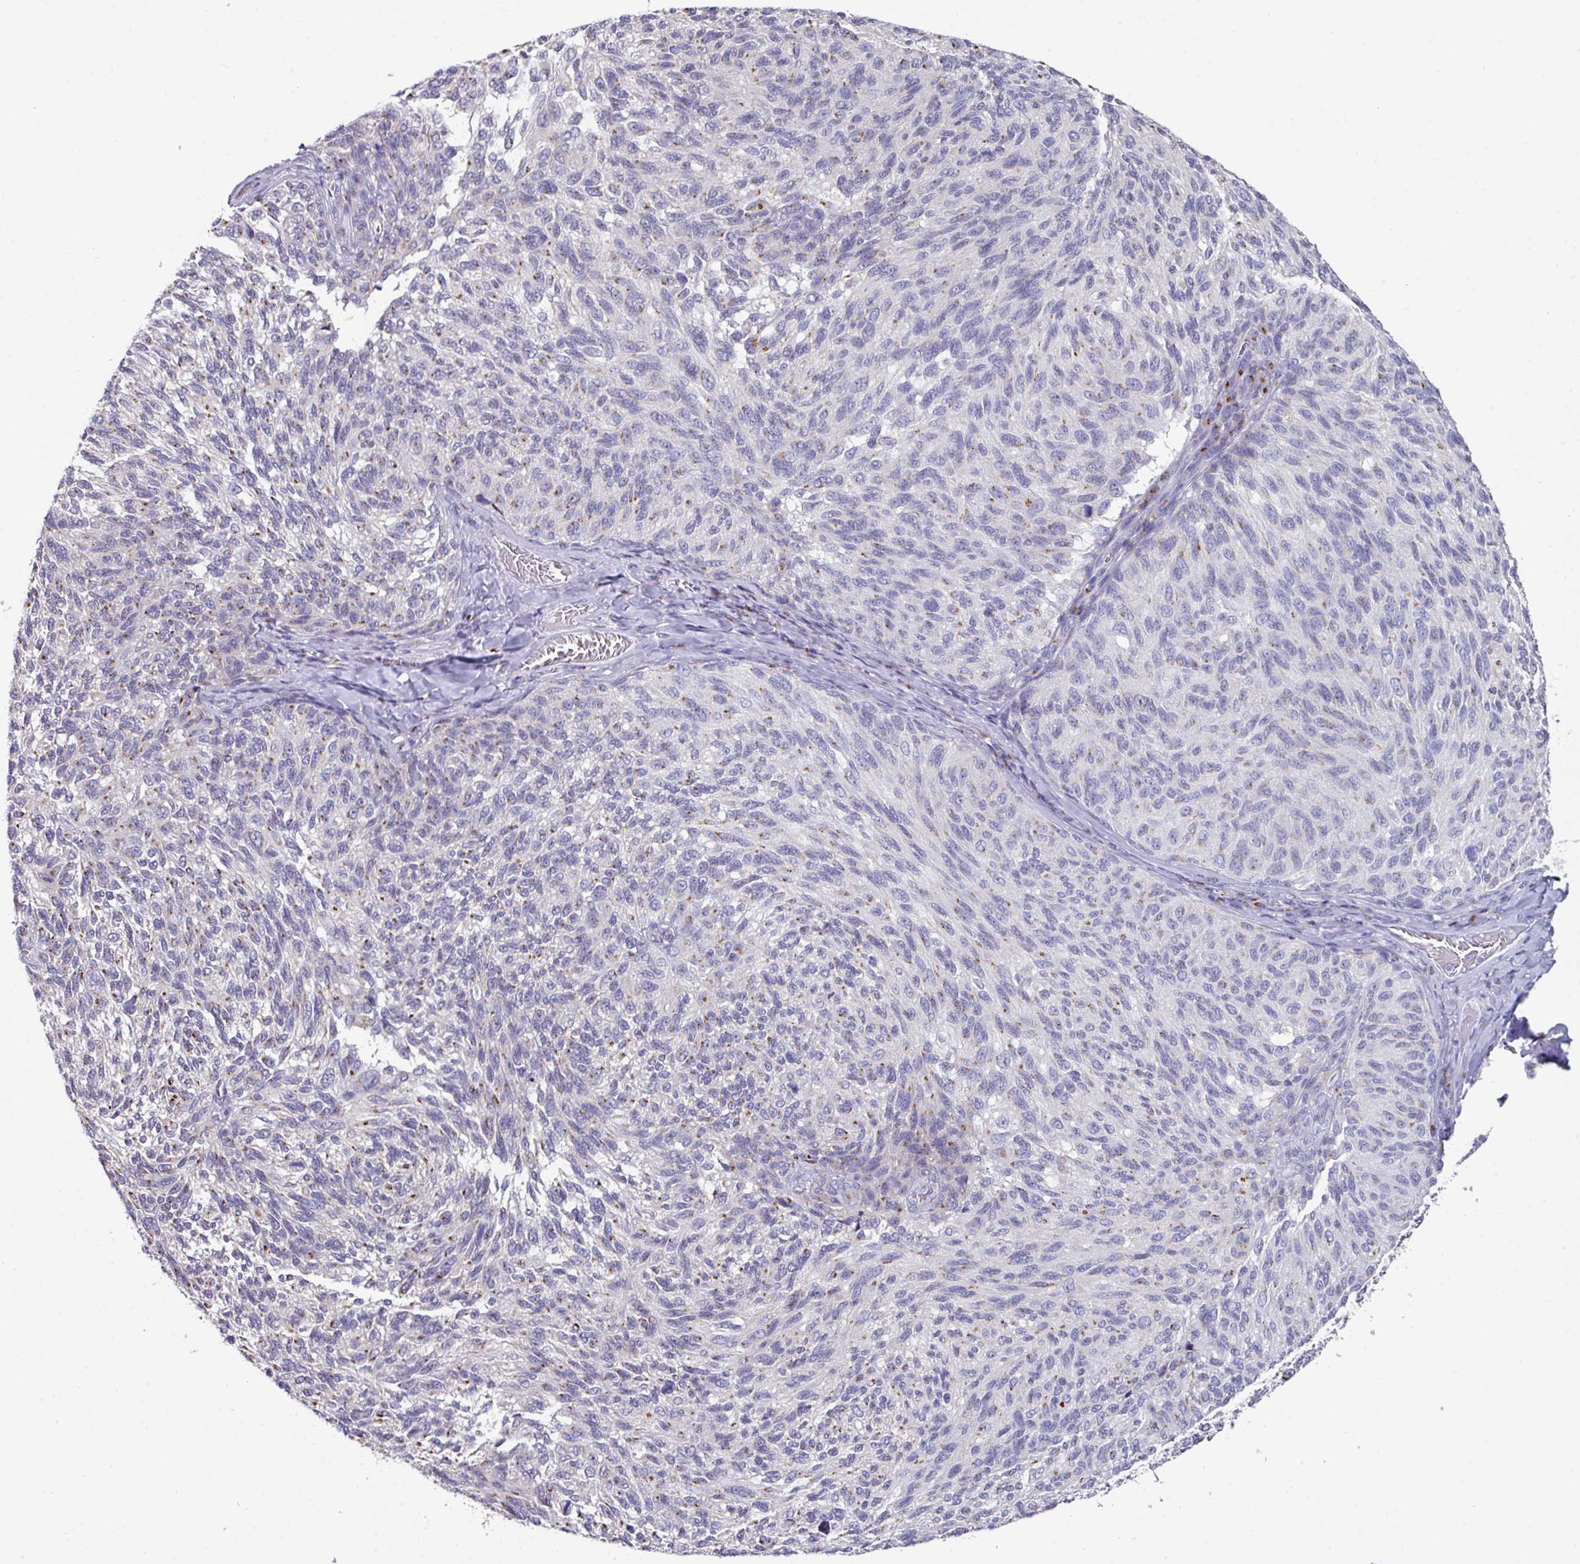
{"staining": {"intensity": "weak", "quantity": "25%-75%", "location": "cytoplasmic/membranous"}, "tissue": "melanoma", "cell_type": "Tumor cells", "image_type": "cancer", "snomed": [{"axis": "morphology", "description": "Malignant melanoma, NOS"}, {"axis": "topography", "description": "Skin"}], "caption": "The histopathology image shows immunohistochemical staining of malignant melanoma. There is weak cytoplasmic/membranous expression is seen in approximately 25%-75% of tumor cells.", "gene": "VKORC1L1", "patient": {"sex": "female", "age": 73}}